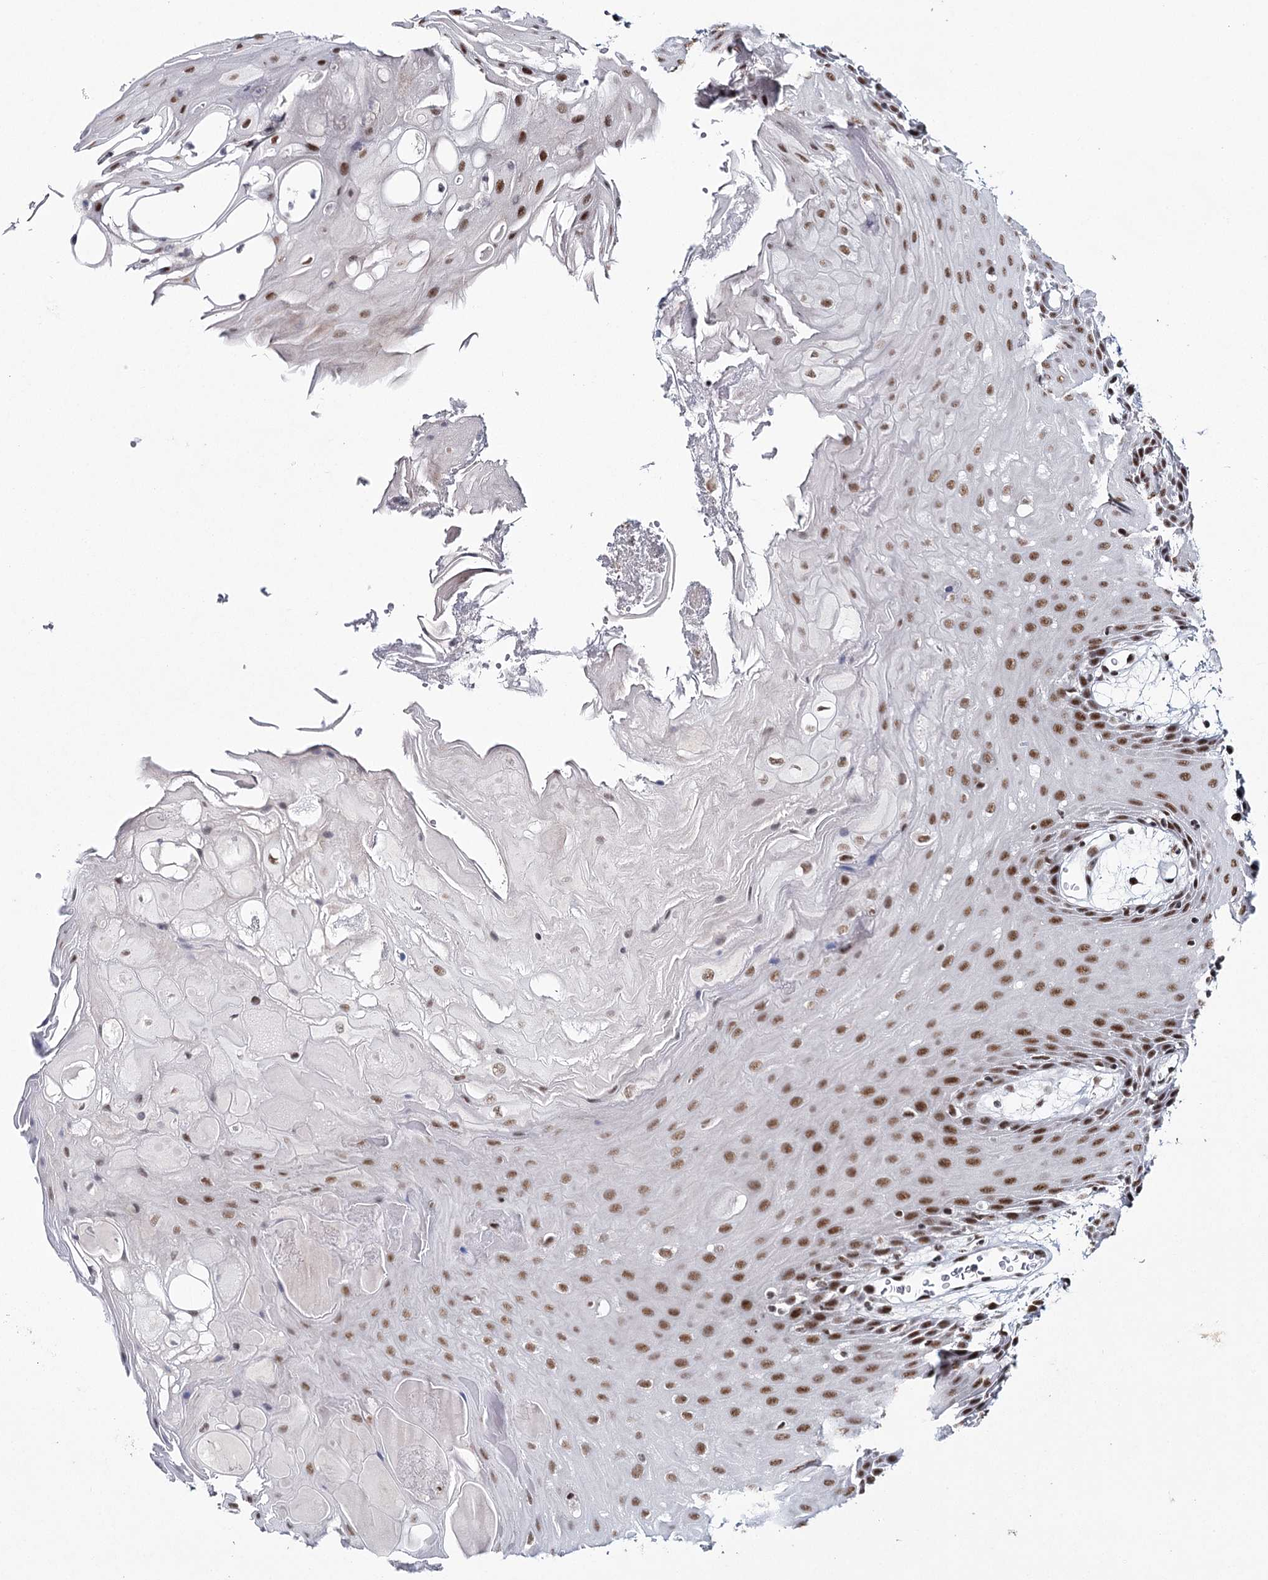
{"staining": {"intensity": "strong", "quantity": "25%-75%", "location": "nuclear"}, "tissue": "oral mucosa", "cell_type": "Squamous epithelial cells", "image_type": "normal", "snomed": [{"axis": "morphology", "description": "Normal tissue, NOS"}, {"axis": "topography", "description": "Skeletal muscle"}, {"axis": "topography", "description": "Oral tissue"}, {"axis": "topography", "description": "Salivary gland"}, {"axis": "topography", "description": "Peripheral nerve tissue"}], "caption": "Strong nuclear staining is seen in about 25%-75% of squamous epithelial cells in unremarkable oral mucosa. (Brightfield microscopy of DAB IHC at high magnification).", "gene": "SCAF8", "patient": {"sex": "male", "age": 54}}